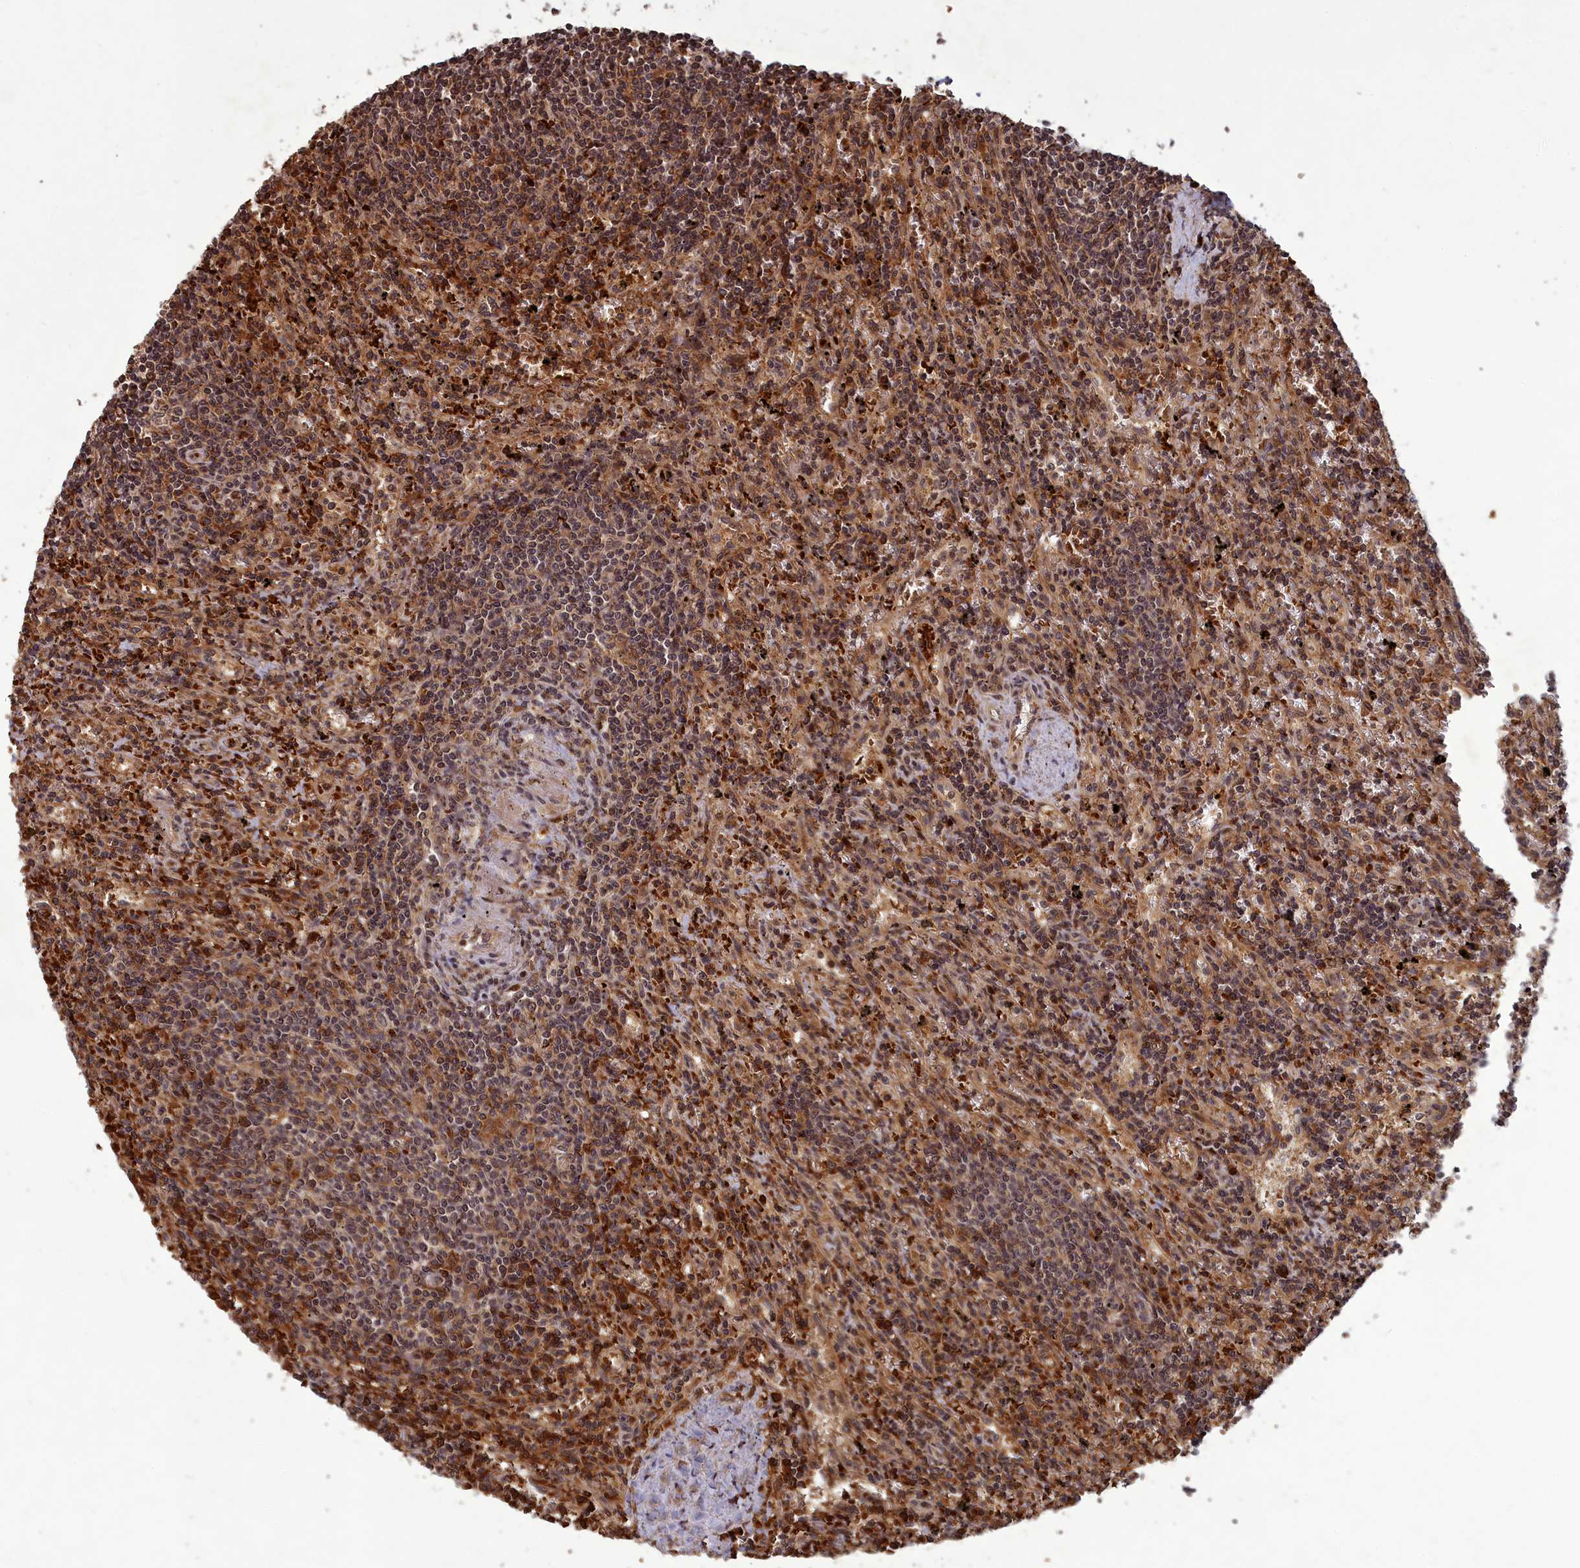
{"staining": {"intensity": "moderate", "quantity": ">75%", "location": "cytoplasmic/membranous,nuclear"}, "tissue": "lymphoma", "cell_type": "Tumor cells", "image_type": "cancer", "snomed": [{"axis": "morphology", "description": "Malignant lymphoma, non-Hodgkin's type, Low grade"}, {"axis": "topography", "description": "Spleen"}], "caption": "IHC micrograph of neoplastic tissue: human low-grade malignant lymphoma, non-Hodgkin's type stained using immunohistochemistry shows medium levels of moderate protein expression localized specifically in the cytoplasmic/membranous and nuclear of tumor cells, appearing as a cytoplasmic/membranous and nuclear brown color.", "gene": "SRMS", "patient": {"sex": "male", "age": 76}}